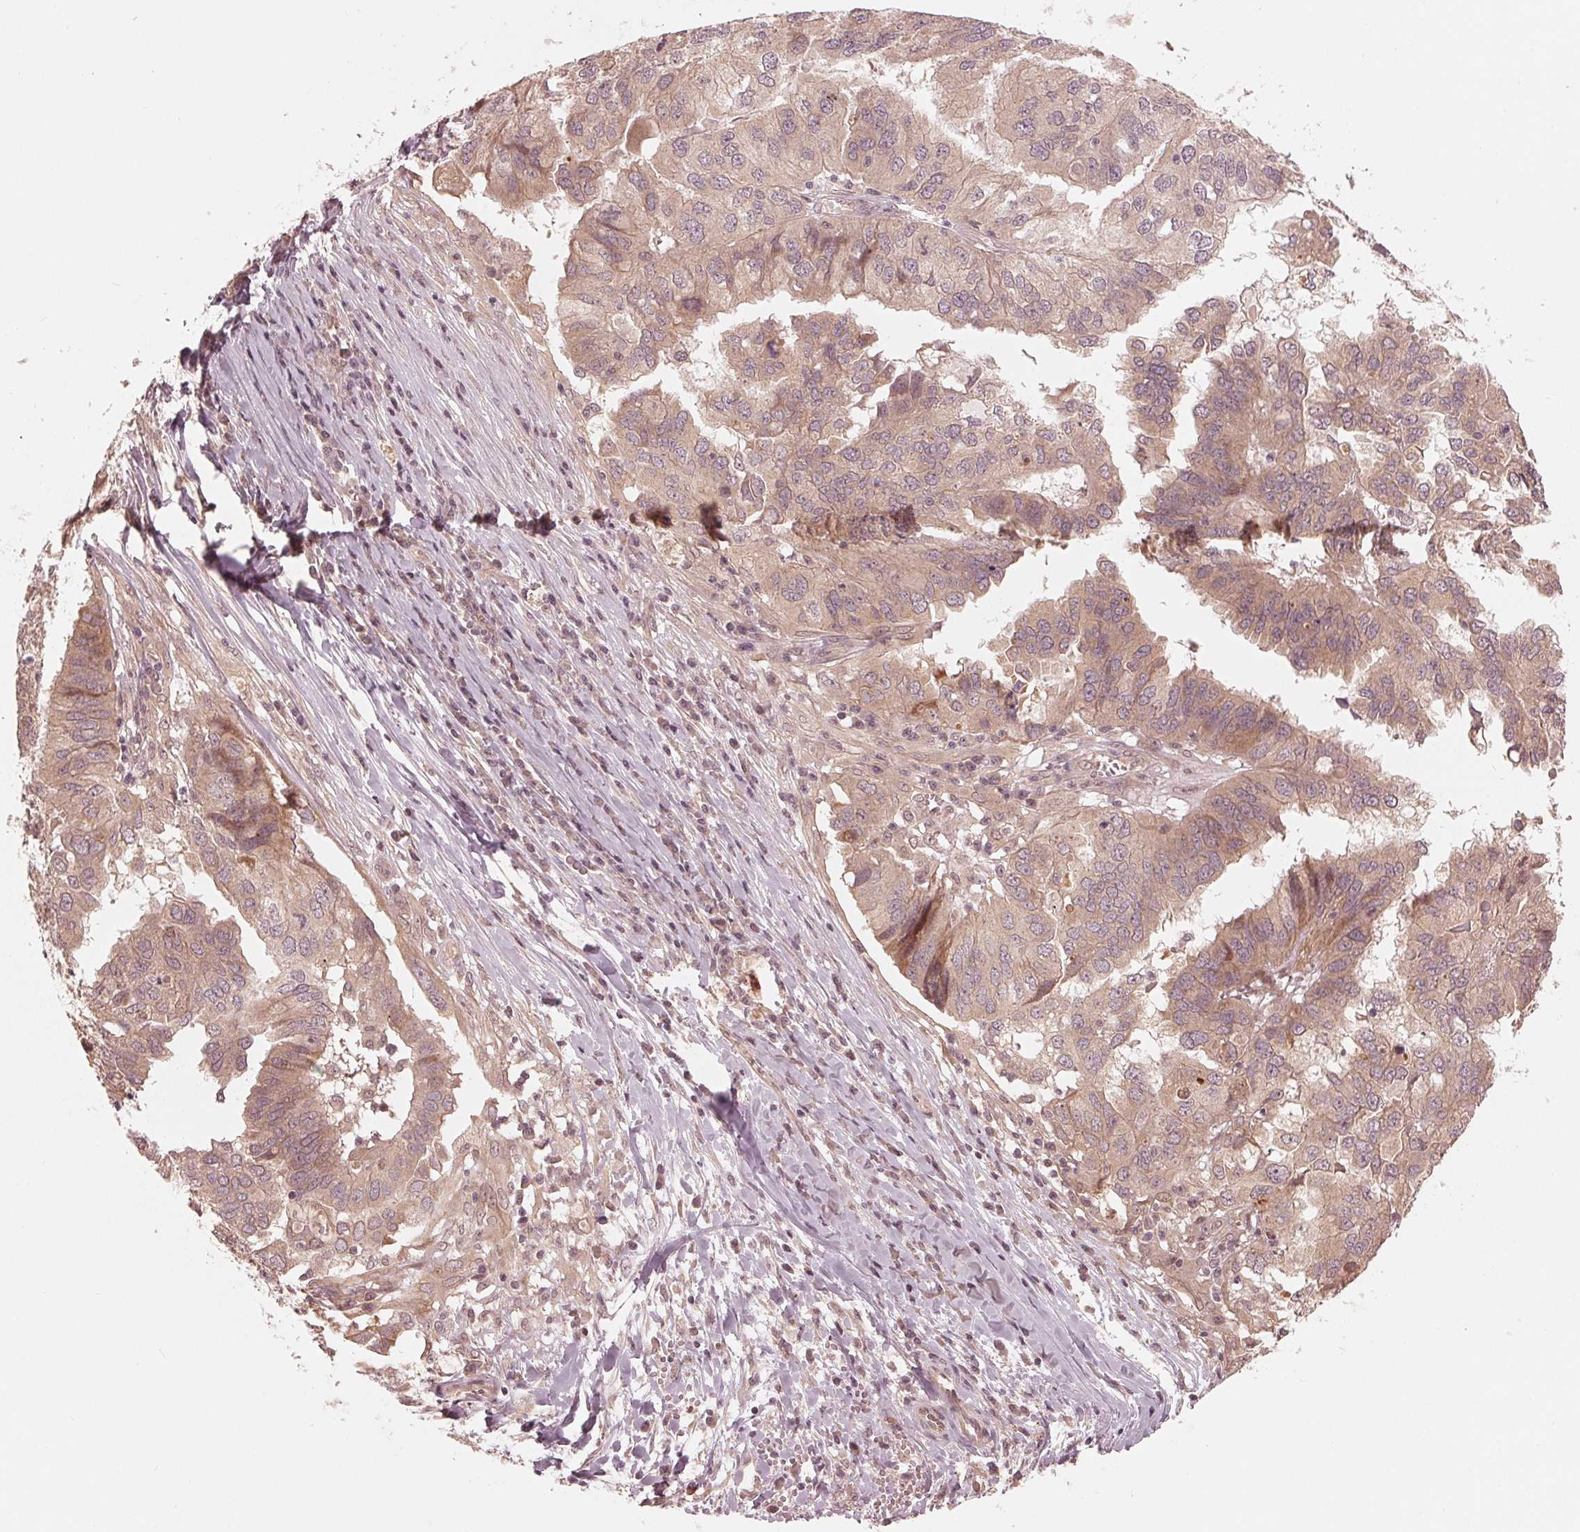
{"staining": {"intensity": "weak", "quantity": ">75%", "location": "cytoplasmic/membranous"}, "tissue": "ovarian cancer", "cell_type": "Tumor cells", "image_type": "cancer", "snomed": [{"axis": "morphology", "description": "Cystadenocarcinoma, serous, NOS"}, {"axis": "topography", "description": "Ovary"}], "caption": "Ovarian cancer (serous cystadenocarcinoma) tissue demonstrates weak cytoplasmic/membranous expression in about >75% of tumor cells, visualized by immunohistochemistry.", "gene": "ZNF471", "patient": {"sex": "female", "age": 79}}